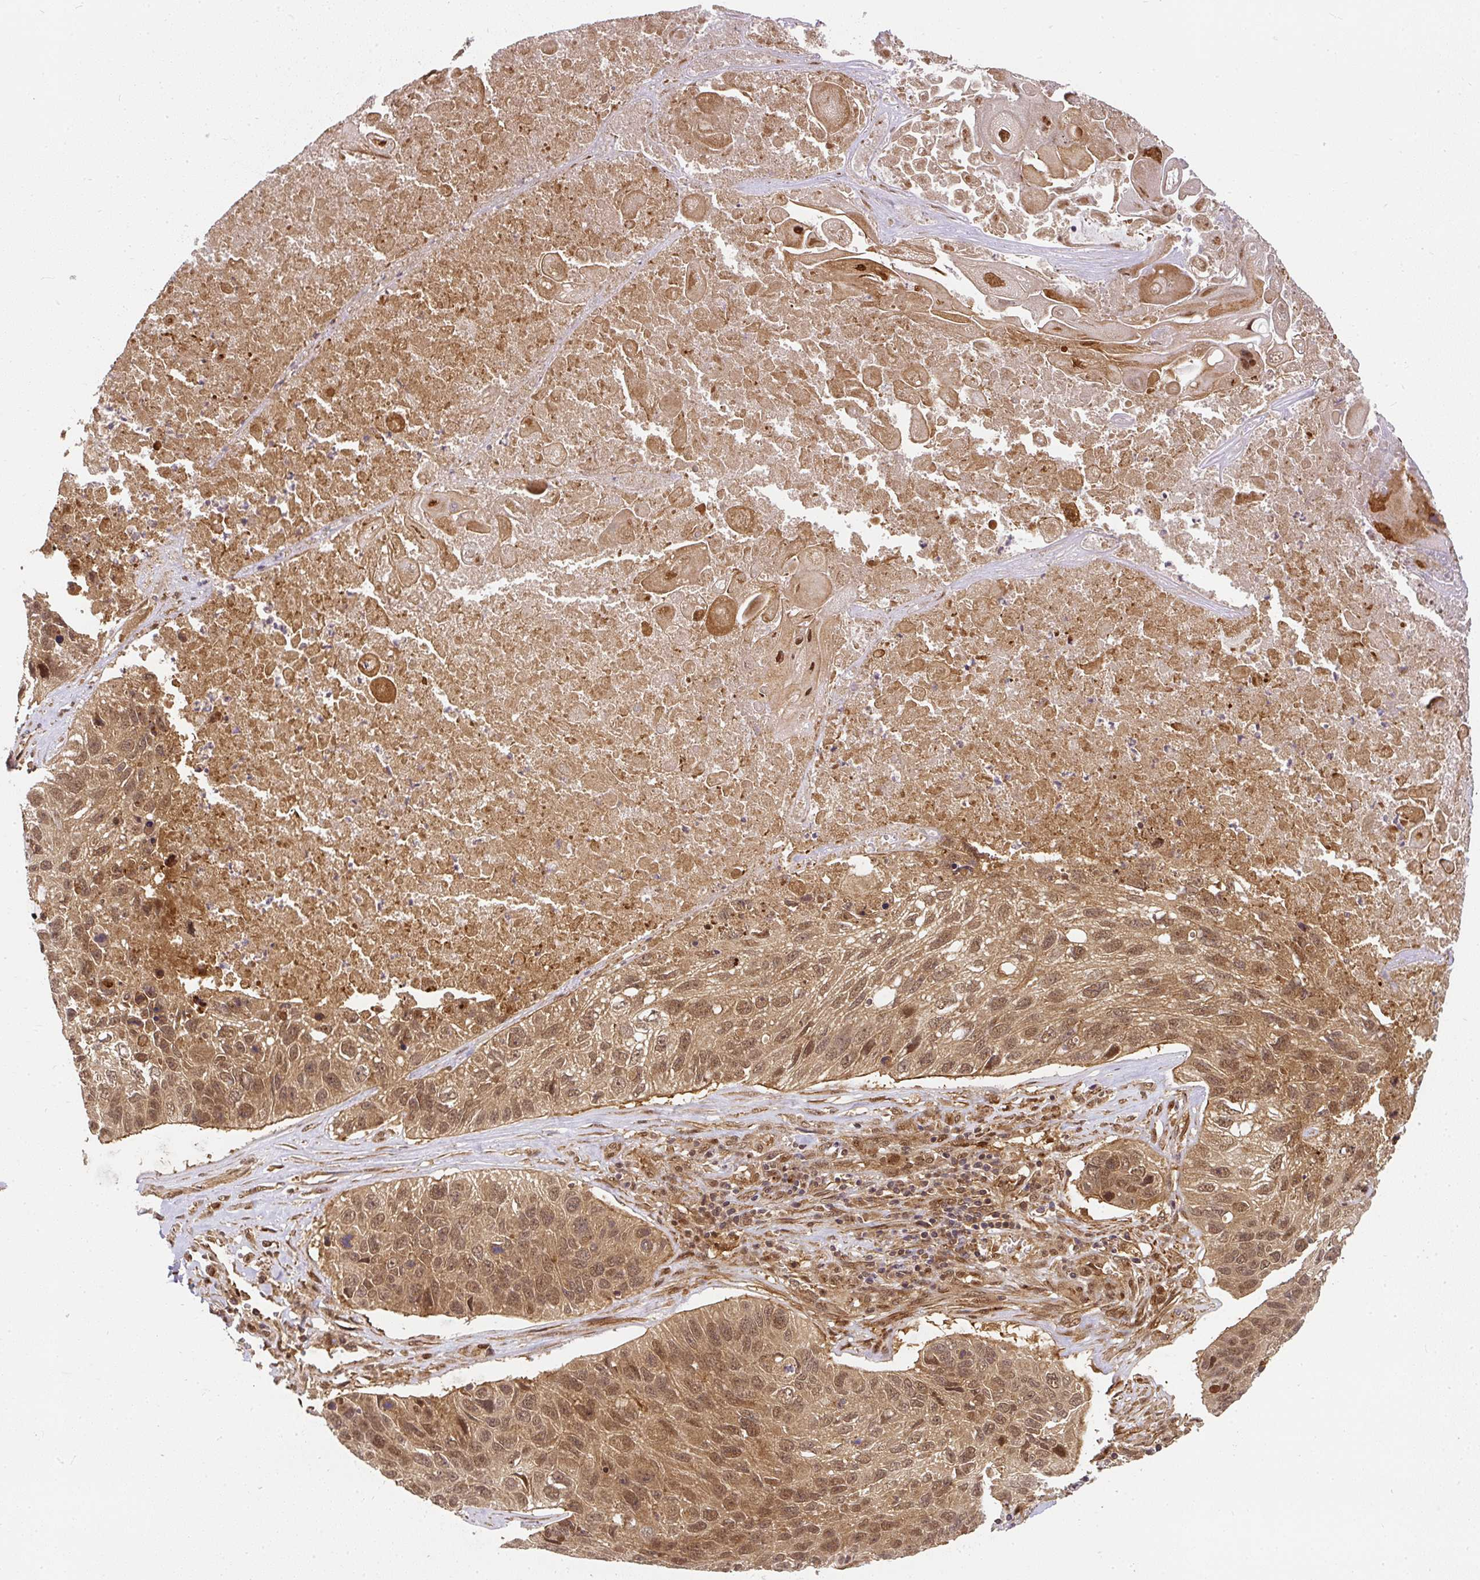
{"staining": {"intensity": "moderate", "quantity": ">75%", "location": "cytoplasmic/membranous,nuclear"}, "tissue": "lung cancer", "cell_type": "Tumor cells", "image_type": "cancer", "snomed": [{"axis": "morphology", "description": "Squamous cell carcinoma, NOS"}, {"axis": "topography", "description": "Lung"}], "caption": "Human lung cancer (squamous cell carcinoma) stained with a protein marker exhibits moderate staining in tumor cells.", "gene": "PSMD1", "patient": {"sex": "male", "age": 61}}